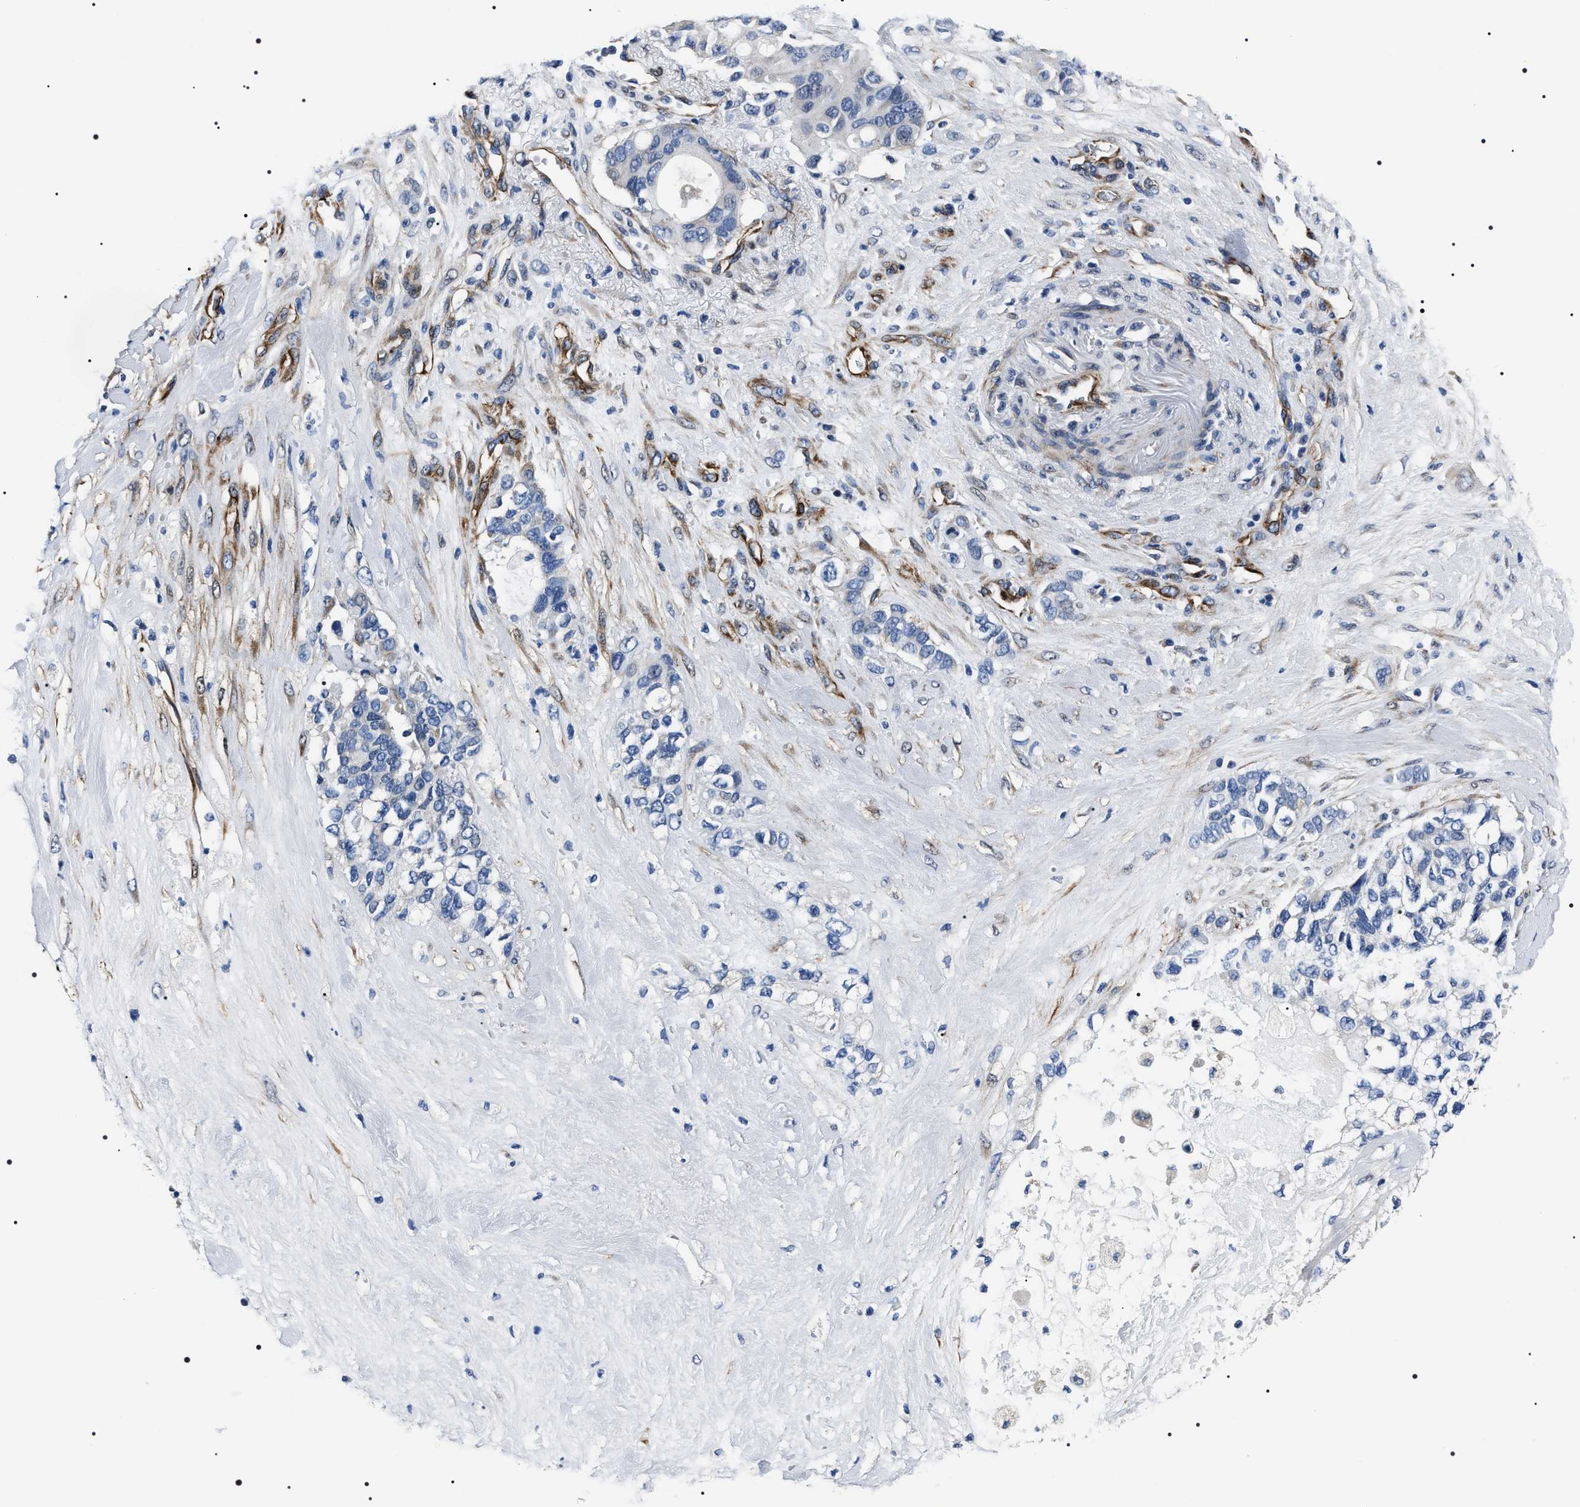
{"staining": {"intensity": "negative", "quantity": "none", "location": "none"}, "tissue": "pancreatic cancer", "cell_type": "Tumor cells", "image_type": "cancer", "snomed": [{"axis": "morphology", "description": "Adenocarcinoma, NOS"}, {"axis": "topography", "description": "Pancreas"}], "caption": "Immunohistochemistry image of neoplastic tissue: pancreatic cancer stained with DAB (3,3'-diaminobenzidine) reveals no significant protein expression in tumor cells. (DAB immunohistochemistry, high magnification).", "gene": "BAG2", "patient": {"sex": "female", "age": 56}}